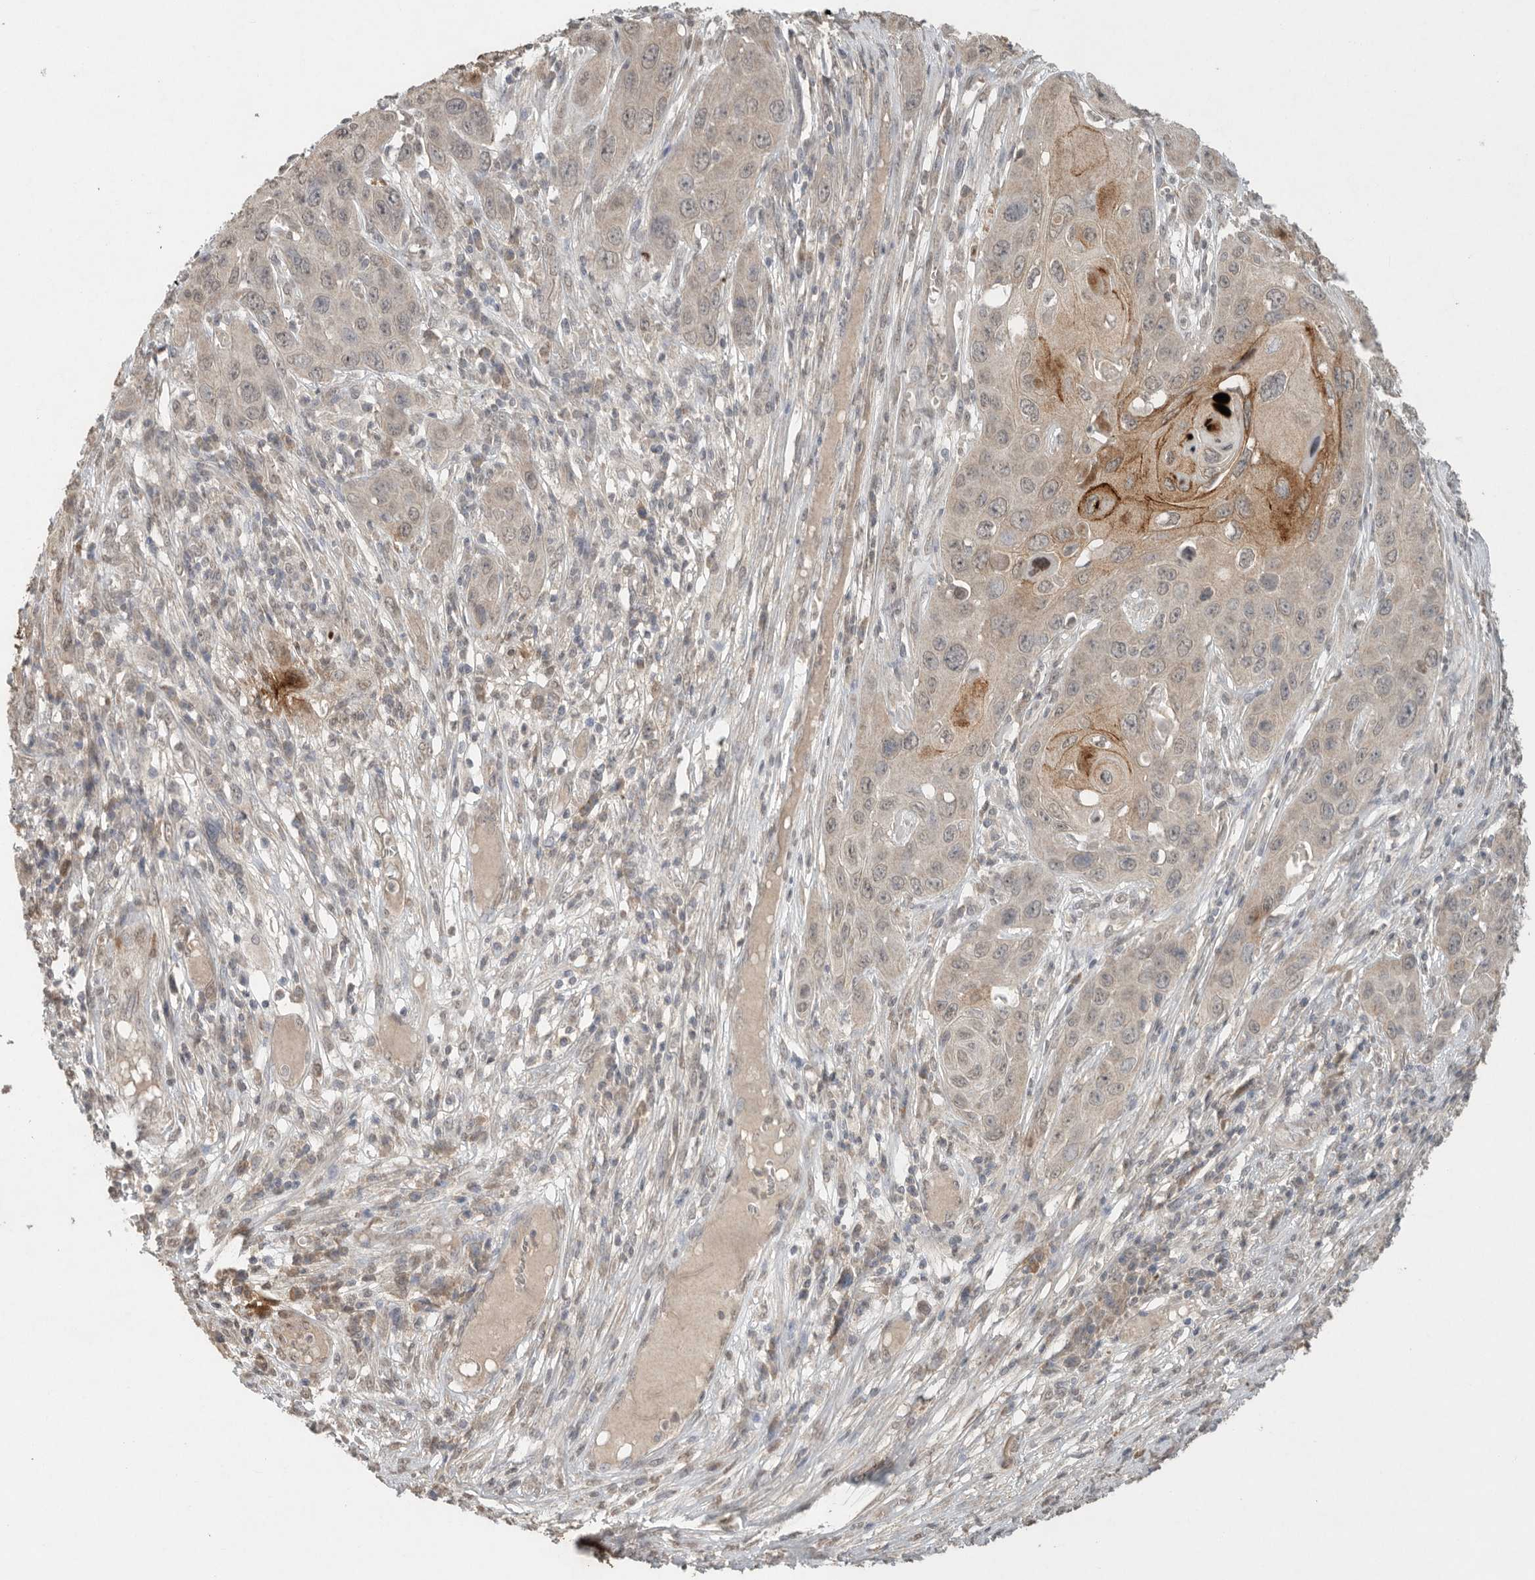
{"staining": {"intensity": "strong", "quantity": "<25%", "location": "cytoplasmic/membranous,nuclear"}, "tissue": "skin cancer", "cell_type": "Tumor cells", "image_type": "cancer", "snomed": [{"axis": "morphology", "description": "Squamous cell carcinoma, NOS"}, {"axis": "topography", "description": "Skin"}], "caption": "A medium amount of strong cytoplasmic/membranous and nuclear staining is identified in about <25% of tumor cells in squamous cell carcinoma (skin) tissue.", "gene": "KLK5", "patient": {"sex": "male", "age": 55}}